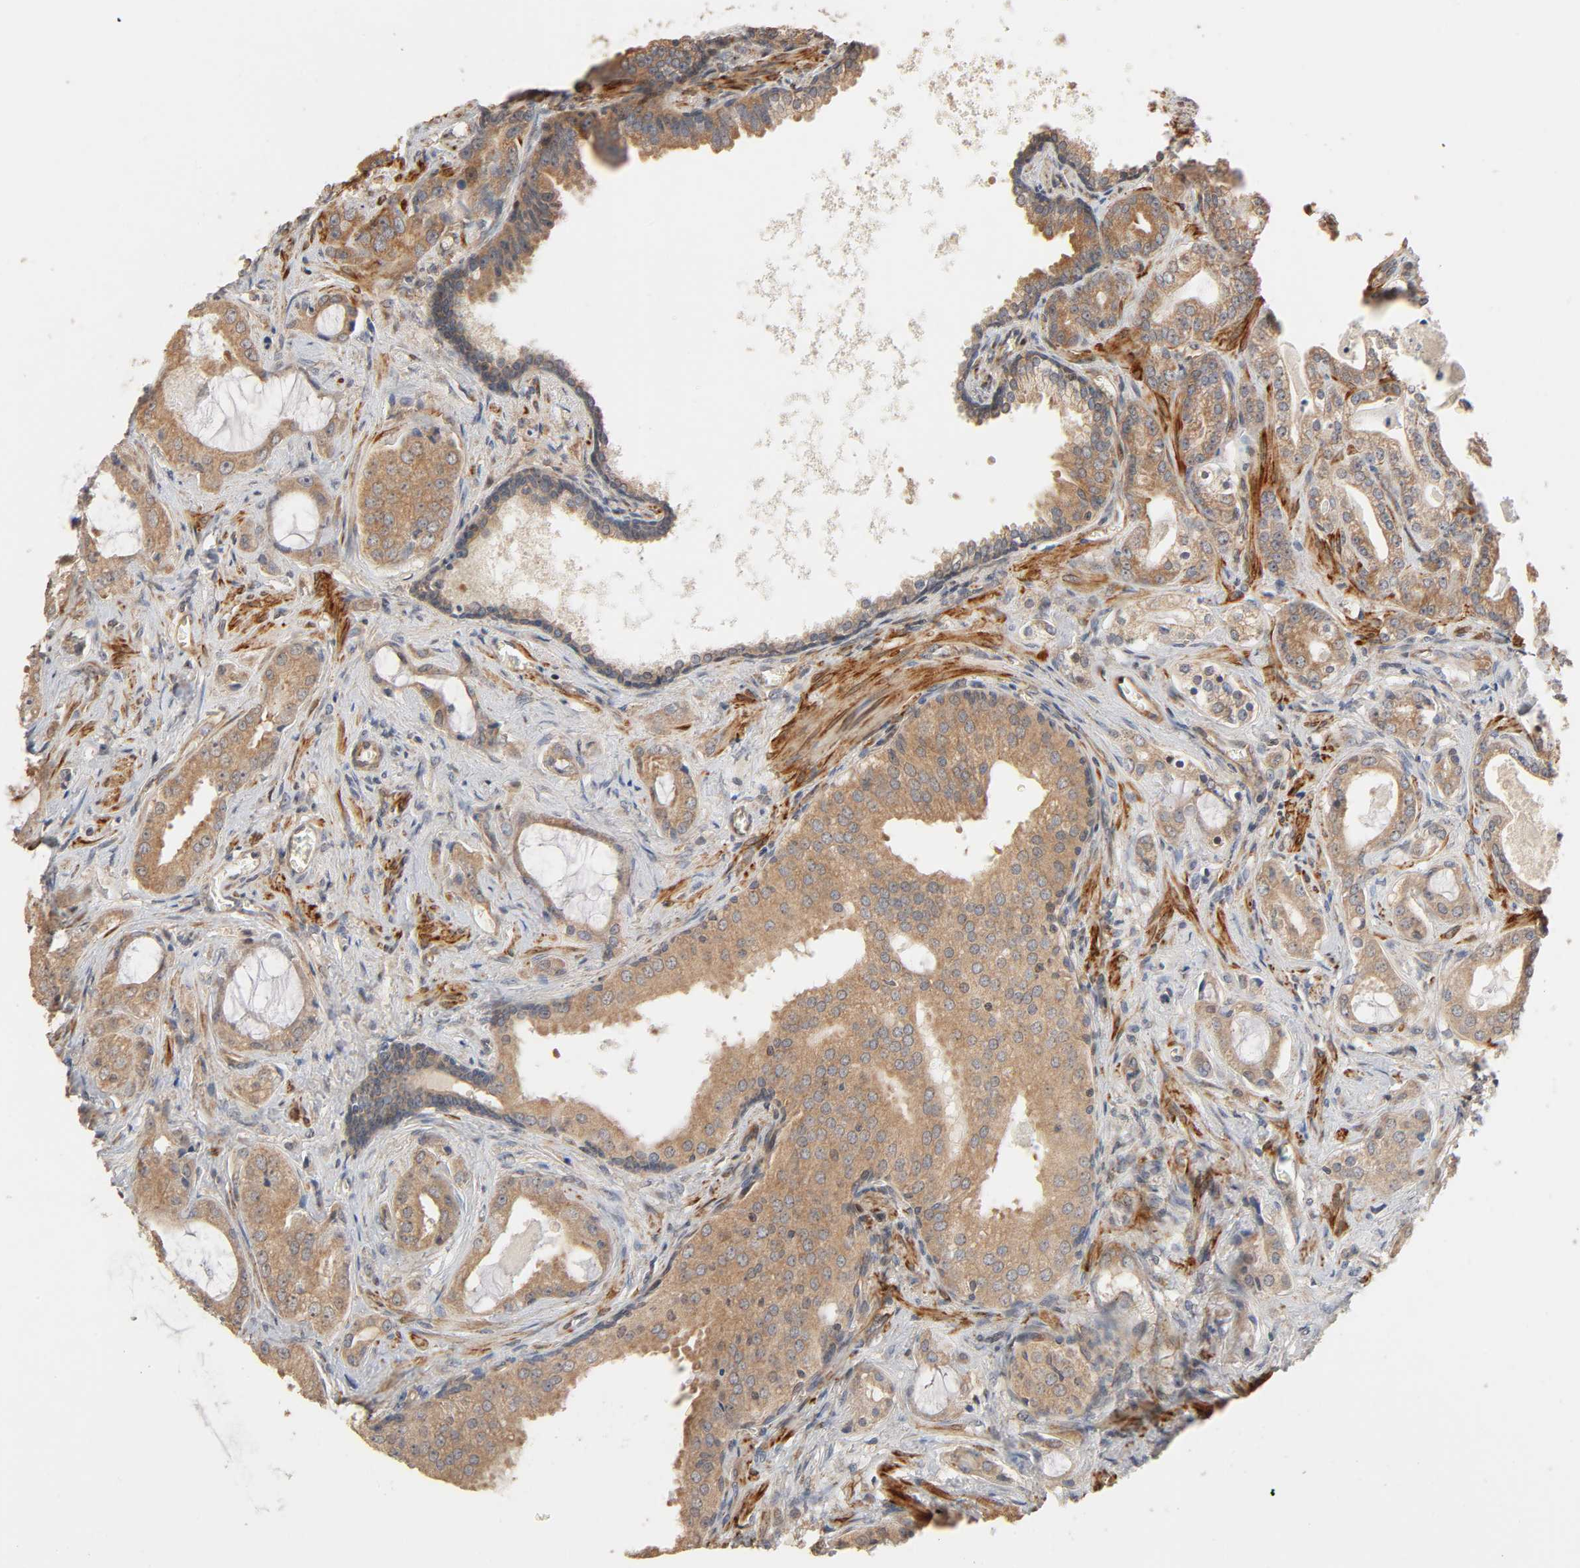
{"staining": {"intensity": "moderate", "quantity": ">75%", "location": "cytoplasmic/membranous"}, "tissue": "prostate cancer", "cell_type": "Tumor cells", "image_type": "cancer", "snomed": [{"axis": "morphology", "description": "Adenocarcinoma, Low grade"}, {"axis": "topography", "description": "Prostate"}], "caption": "Immunohistochemical staining of prostate cancer (low-grade adenocarcinoma) shows medium levels of moderate cytoplasmic/membranous expression in approximately >75% of tumor cells.", "gene": "NEMF", "patient": {"sex": "male", "age": 59}}